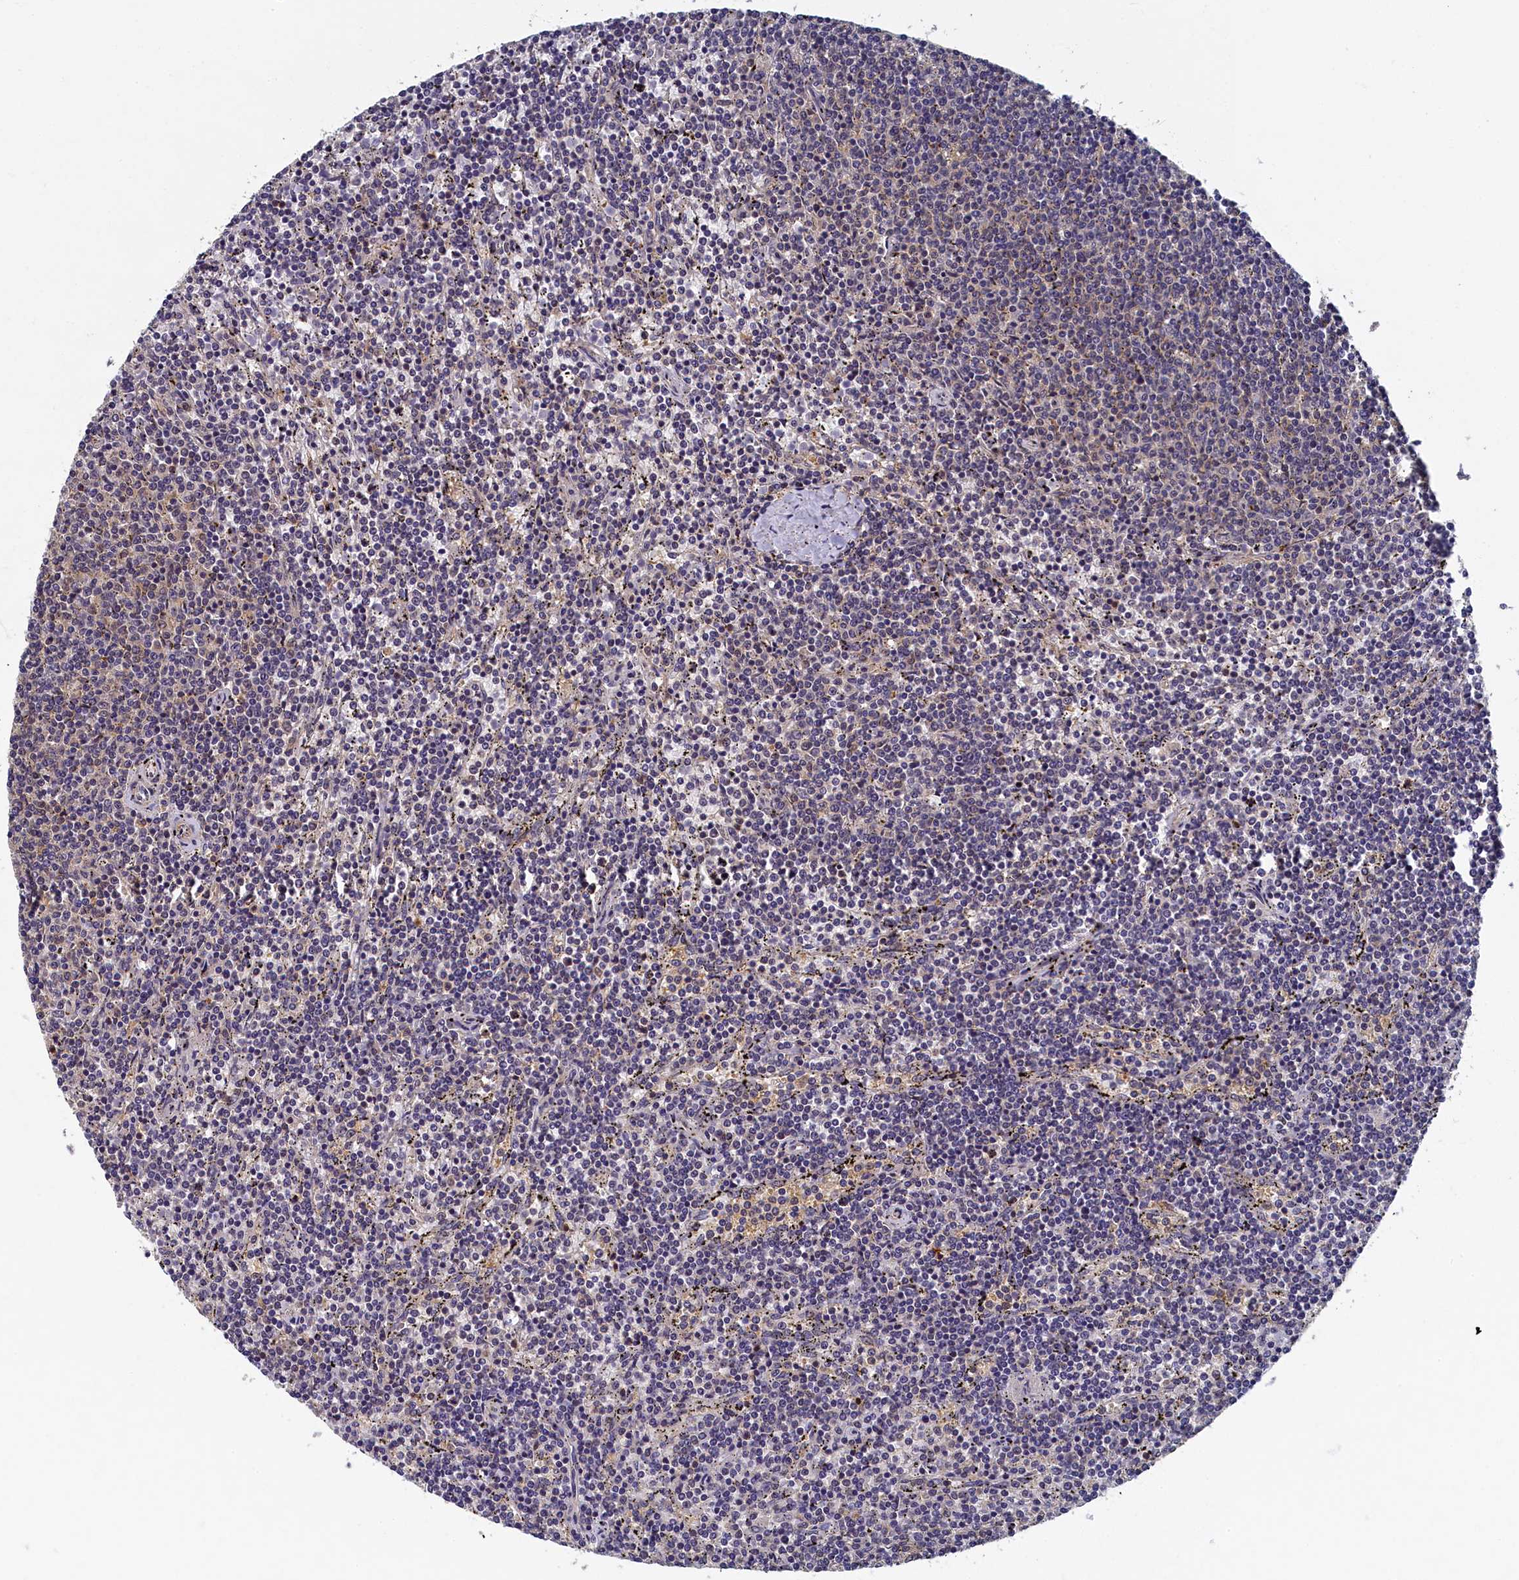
{"staining": {"intensity": "negative", "quantity": "none", "location": "none"}, "tissue": "lymphoma", "cell_type": "Tumor cells", "image_type": "cancer", "snomed": [{"axis": "morphology", "description": "Malignant lymphoma, non-Hodgkin's type, Low grade"}, {"axis": "topography", "description": "Spleen"}], "caption": "IHC photomicrograph of neoplastic tissue: malignant lymphoma, non-Hodgkin's type (low-grade) stained with DAB displays no significant protein positivity in tumor cells.", "gene": "TBCB", "patient": {"sex": "female", "age": 50}}